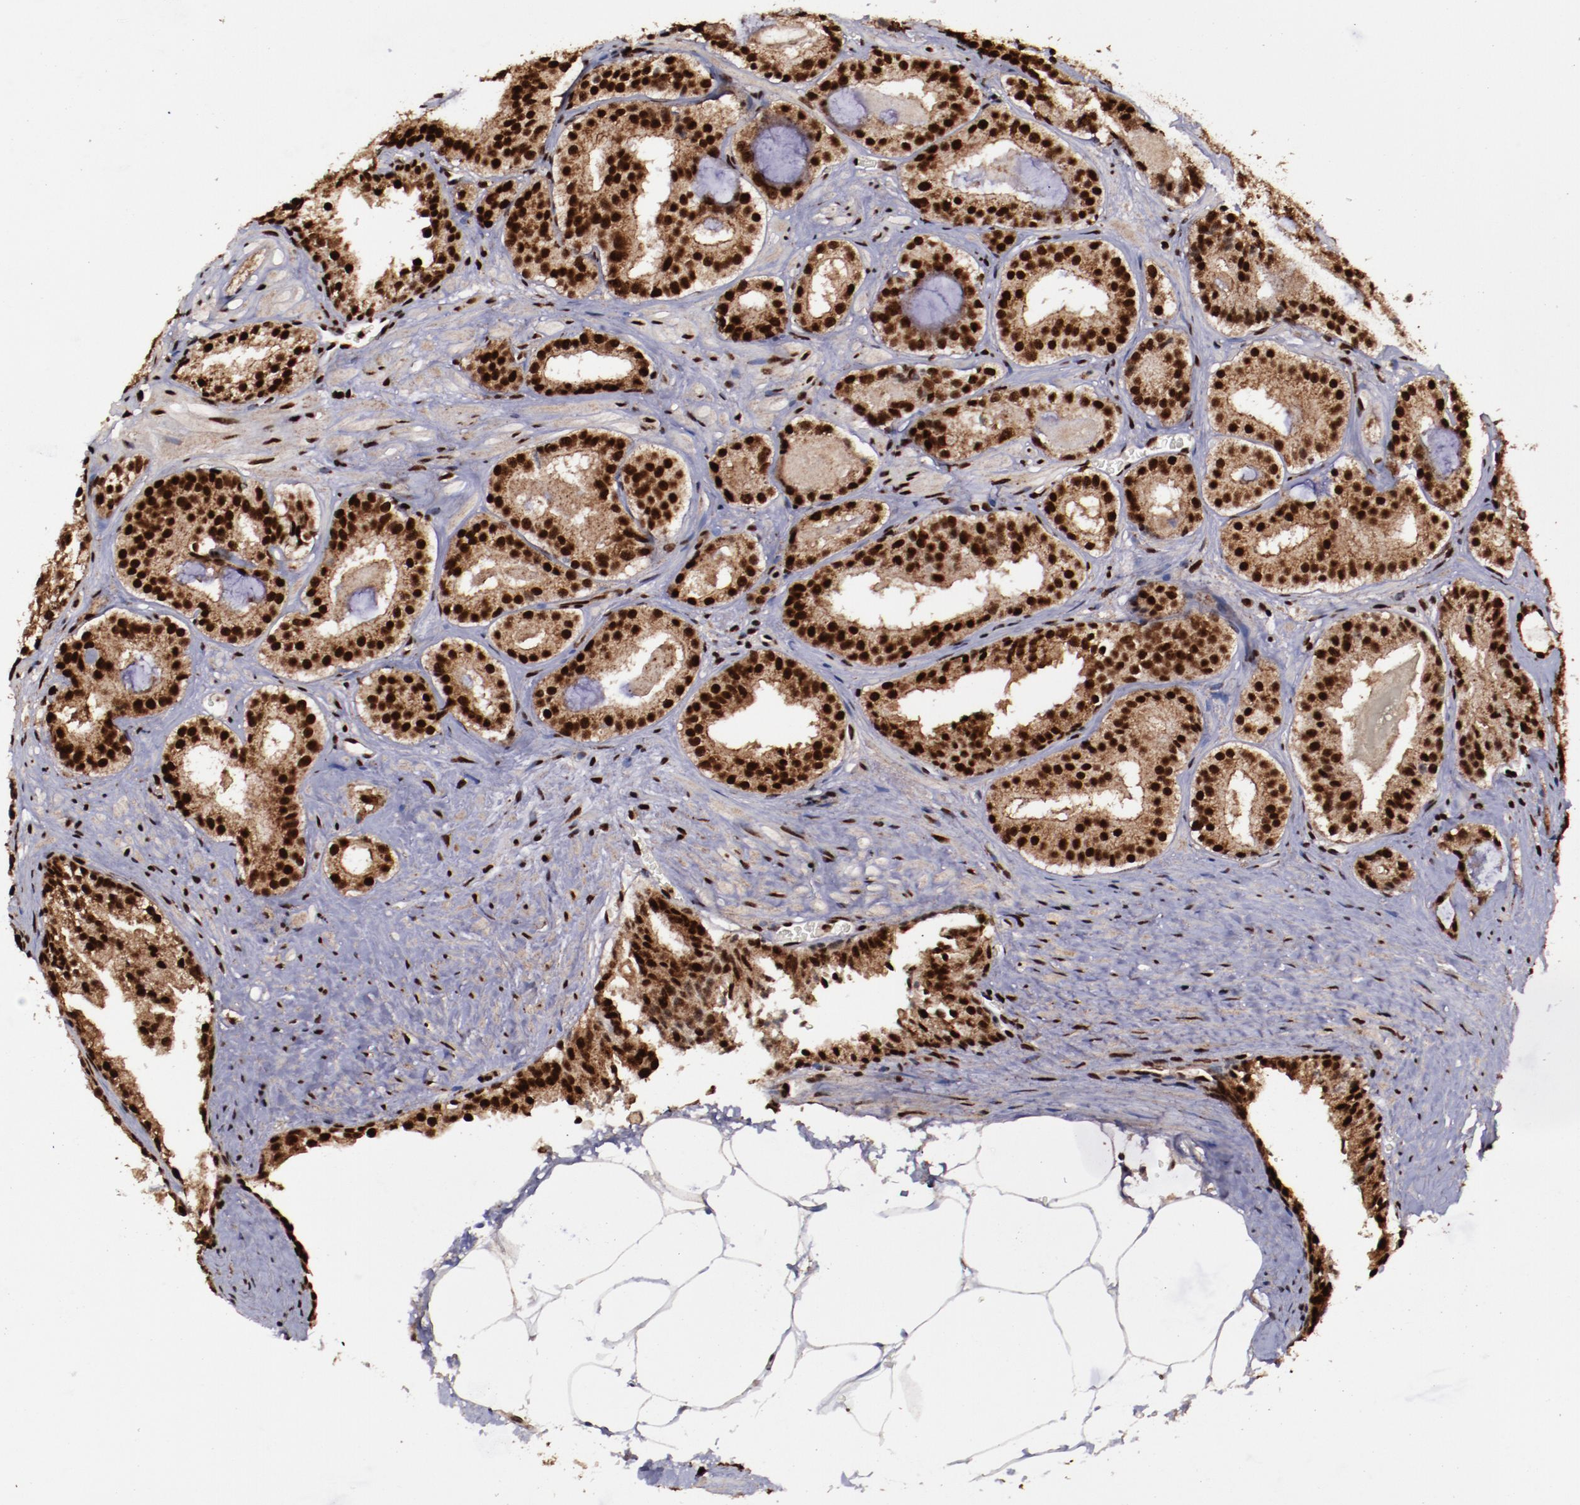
{"staining": {"intensity": "strong", "quantity": ">75%", "location": "cytoplasmic/membranous,nuclear"}, "tissue": "prostate cancer", "cell_type": "Tumor cells", "image_type": "cancer", "snomed": [{"axis": "morphology", "description": "Adenocarcinoma, Medium grade"}, {"axis": "topography", "description": "Prostate"}], "caption": "An immunohistochemistry histopathology image of neoplastic tissue is shown. Protein staining in brown shows strong cytoplasmic/membranous and nuclear positivity in prostate cancer within tumor cells.", "gene": "SNW1", "patient": {"sex": "male", "age": 64}}